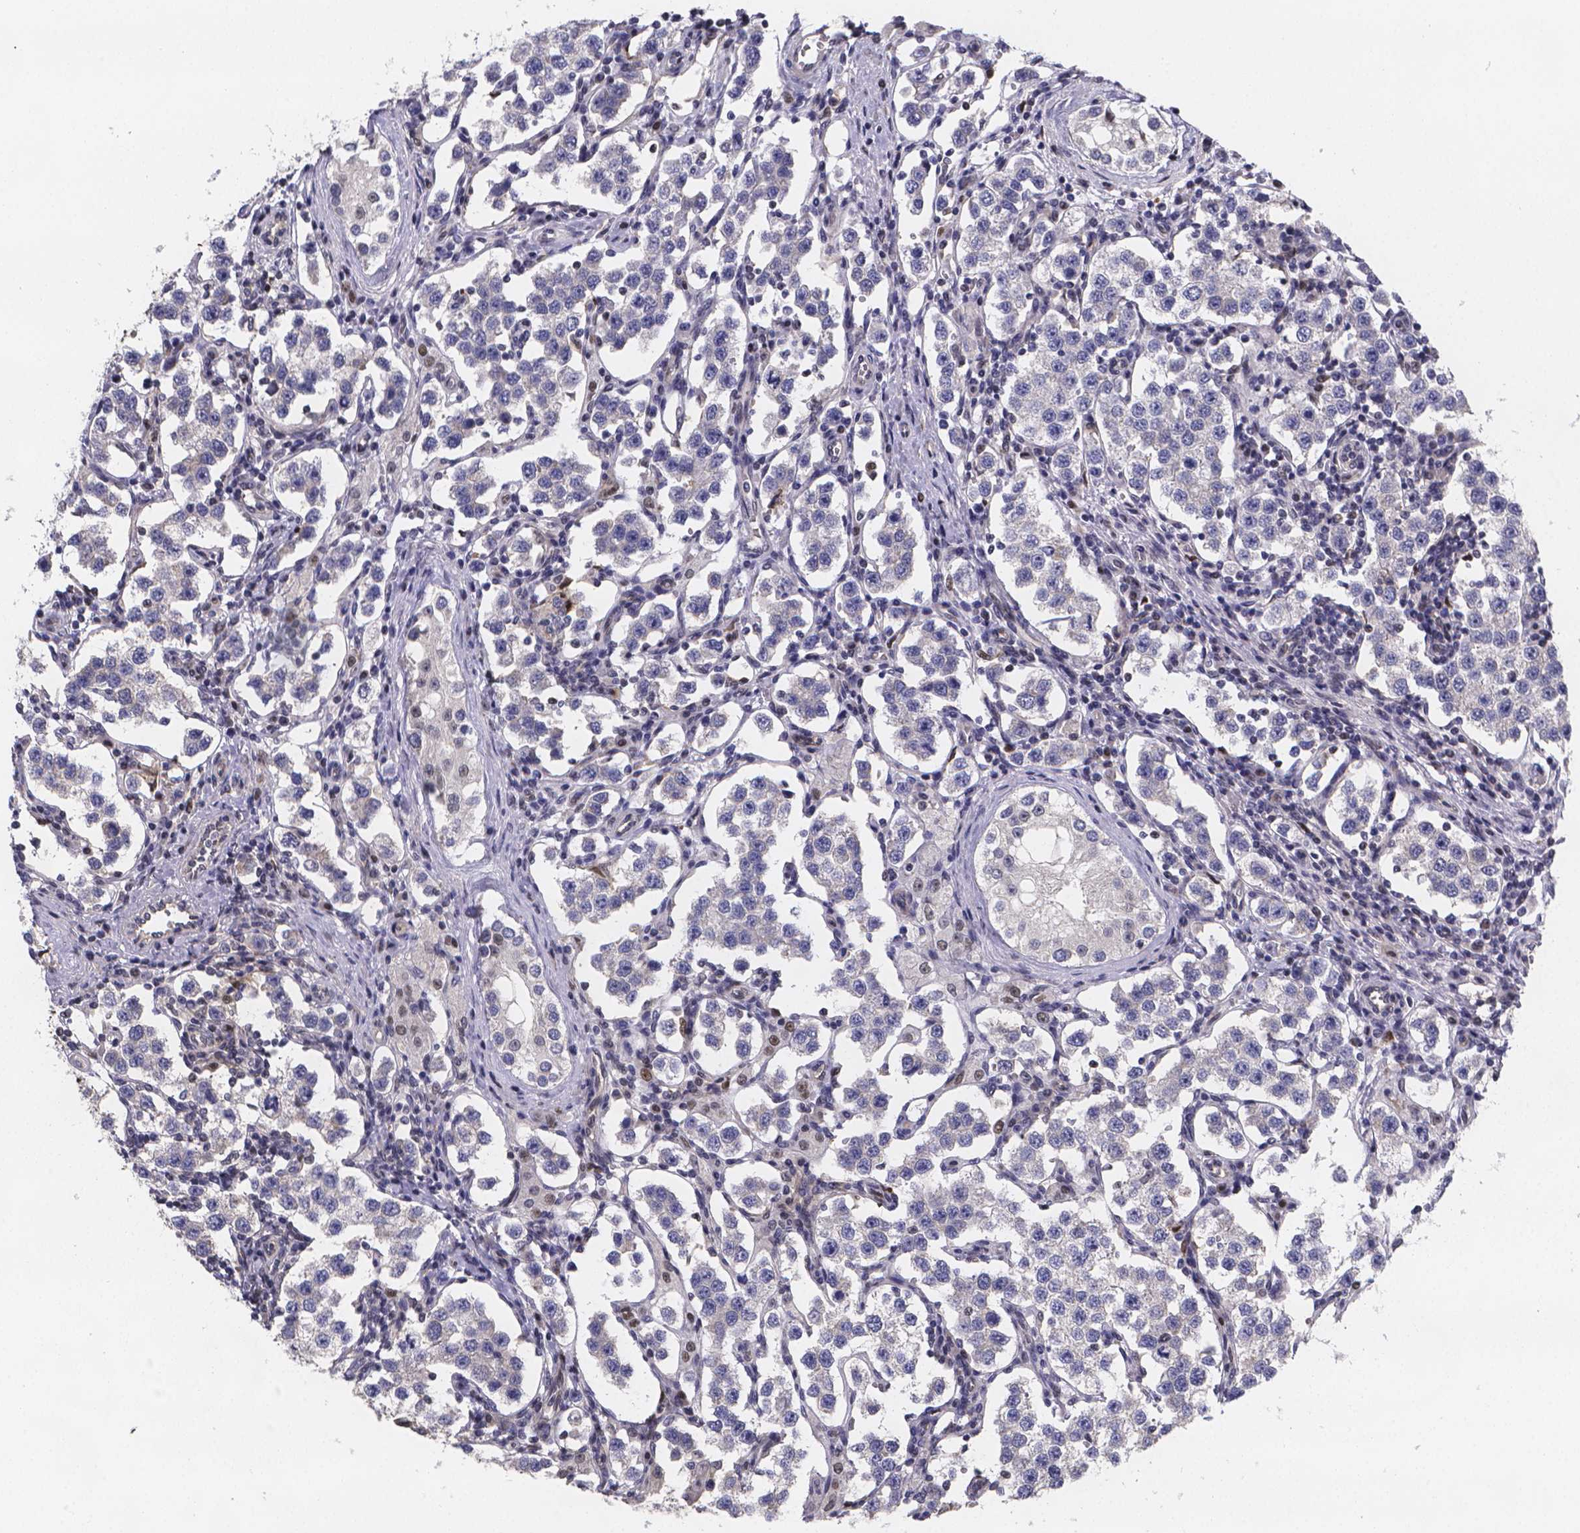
{"staining": {"intensity": "negative", "quantity": "none", "location": "none"}, "tissue": "testis cancer", "cell_type": "Tumor cells", "image_type": "cancer", "snomed": [{"axis": "morphology", "description": "Seminoma, NOS"}, {"axis": "topography", "description": "Testis"}], "caption": "IHC of human seminoma (testis) demonstrates no positivity in tumor cells. (DAB immunohistochemistry with hematoxylin counter stain).", "gene": "PAH", "patient": {"sex": "male", "age": 37}}